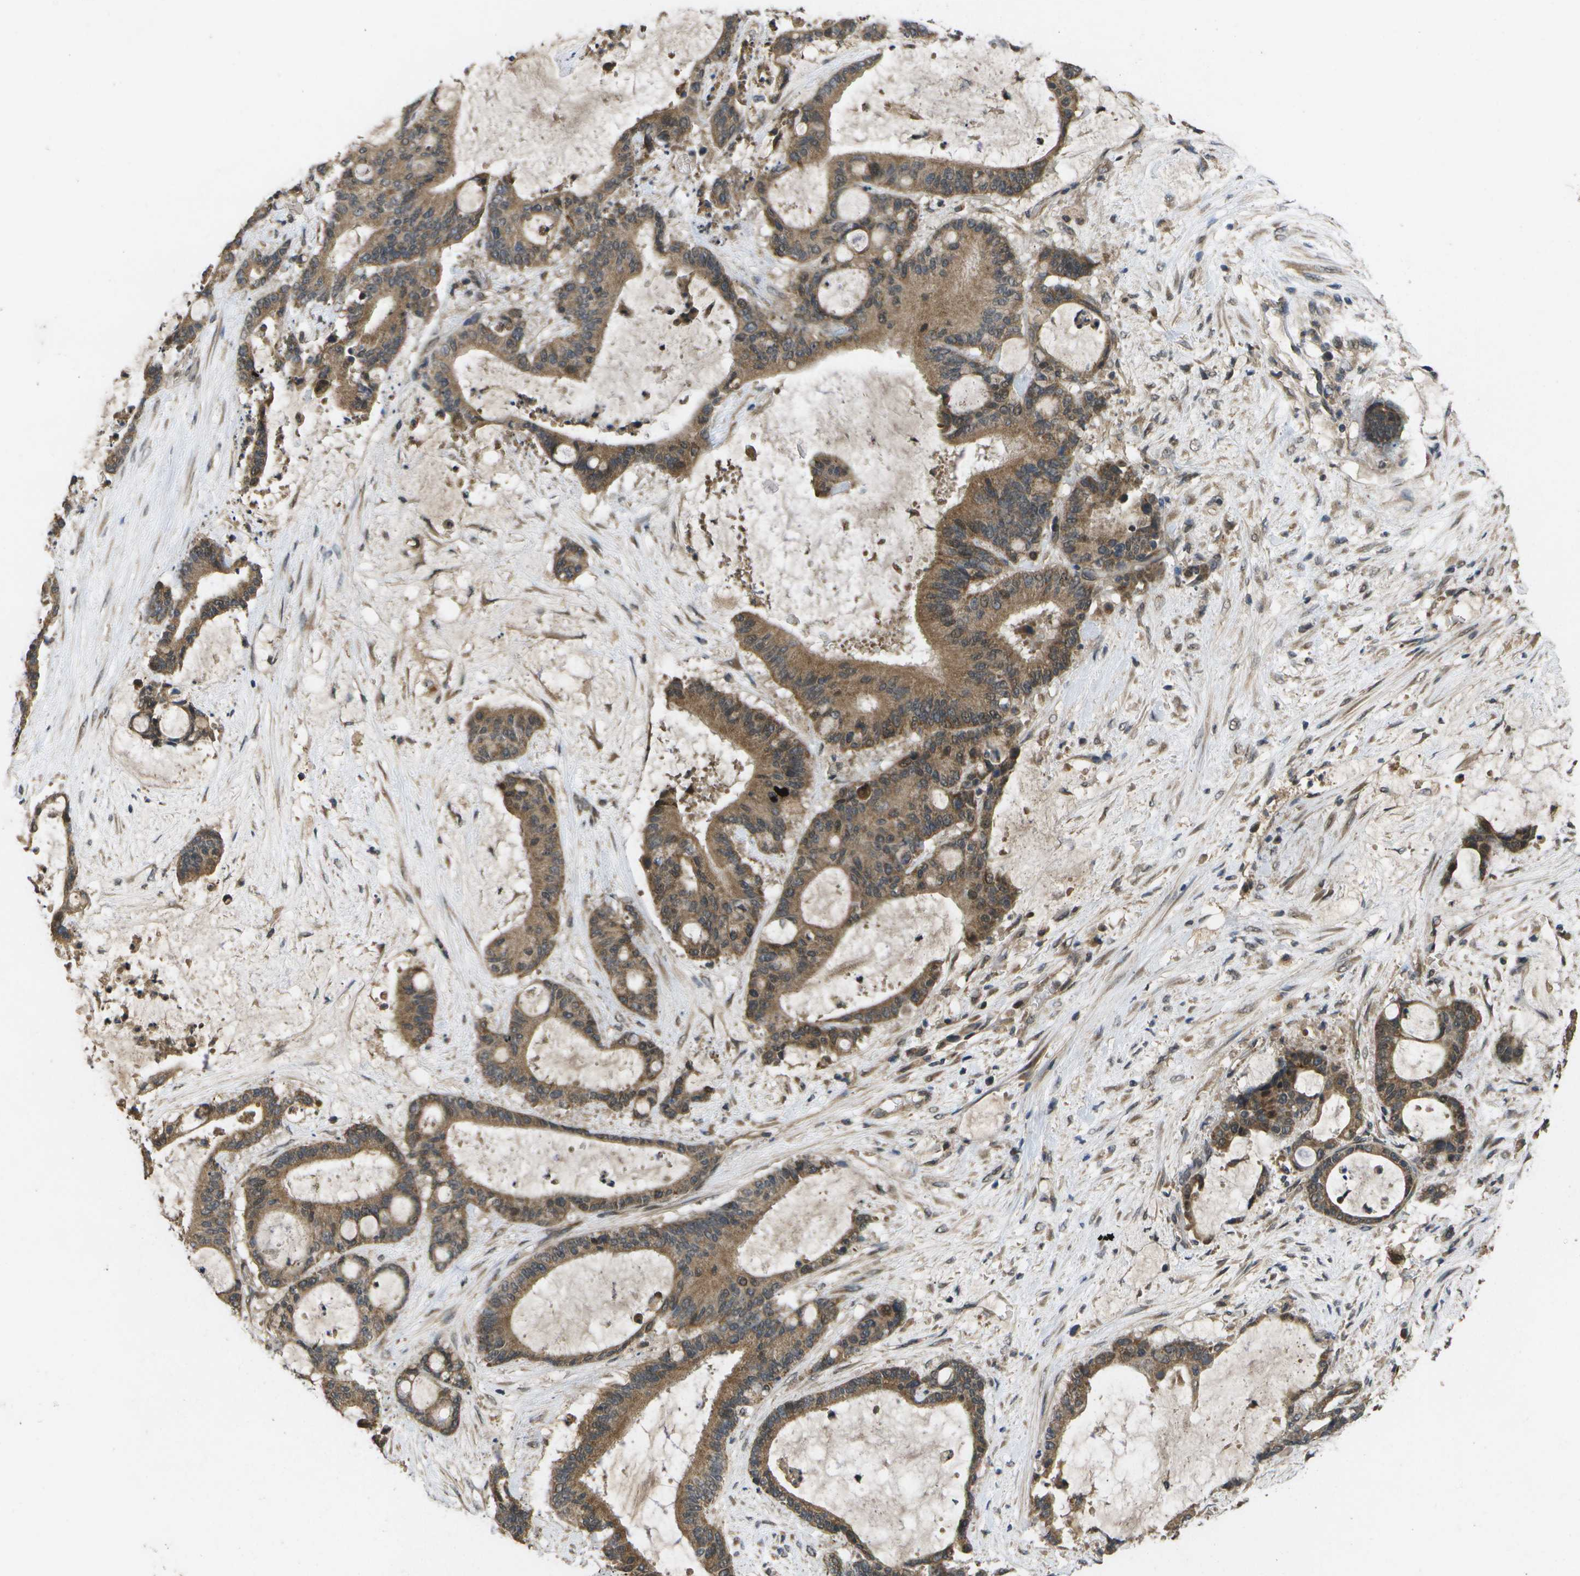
{"staining": {"intensity": "moderate", "quantity": ">75%", "location": "cytoplasmic/membranous"}, "tissue": "liver cancer", "cell_type": "Tumor cells", "image_type": "cancer", "snomed": [{"axis": "morphology", "description": "Cholangiocarcinoma"}, {"axis": "topography", "description": "Liver"}], "caption": "Protein expression analysis of human liver cancer reveals moderate cytoplasmic/membranous positivity in approximately >75% of tumor cells.", "gene": "ALAS1", "patient": {"sex": "female", "age": 73}}